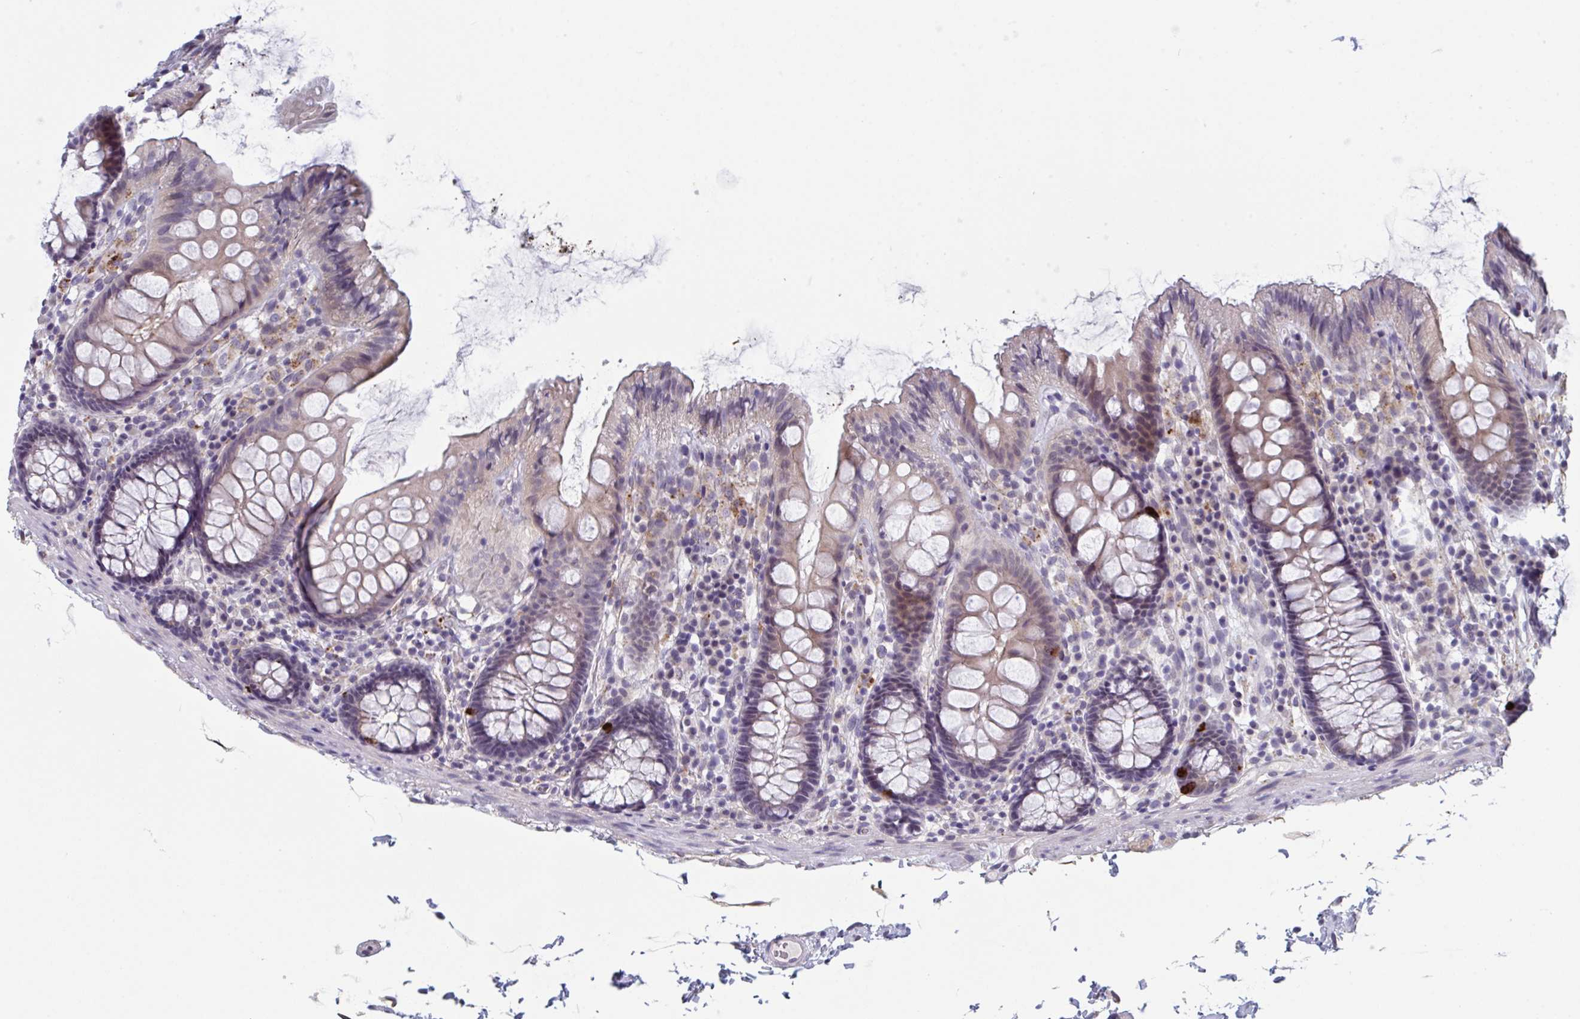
{"staining": {"intensity": "negative", "quantity": "none", "location": "none"}, "tissue": "colon", "cell_type": "Endothelial cells", "image_type": "normal", "snomed": [{"axis": "morphology", "description": "Normal tissue, NOS"}, {"axis": "topography", "description": "Colon"}], "caption": "The micrograph displays no significant positivity in endothelial cells of colon.", "gene": "TCEAL8", "patient": {"sex": "male", "age": 84}}